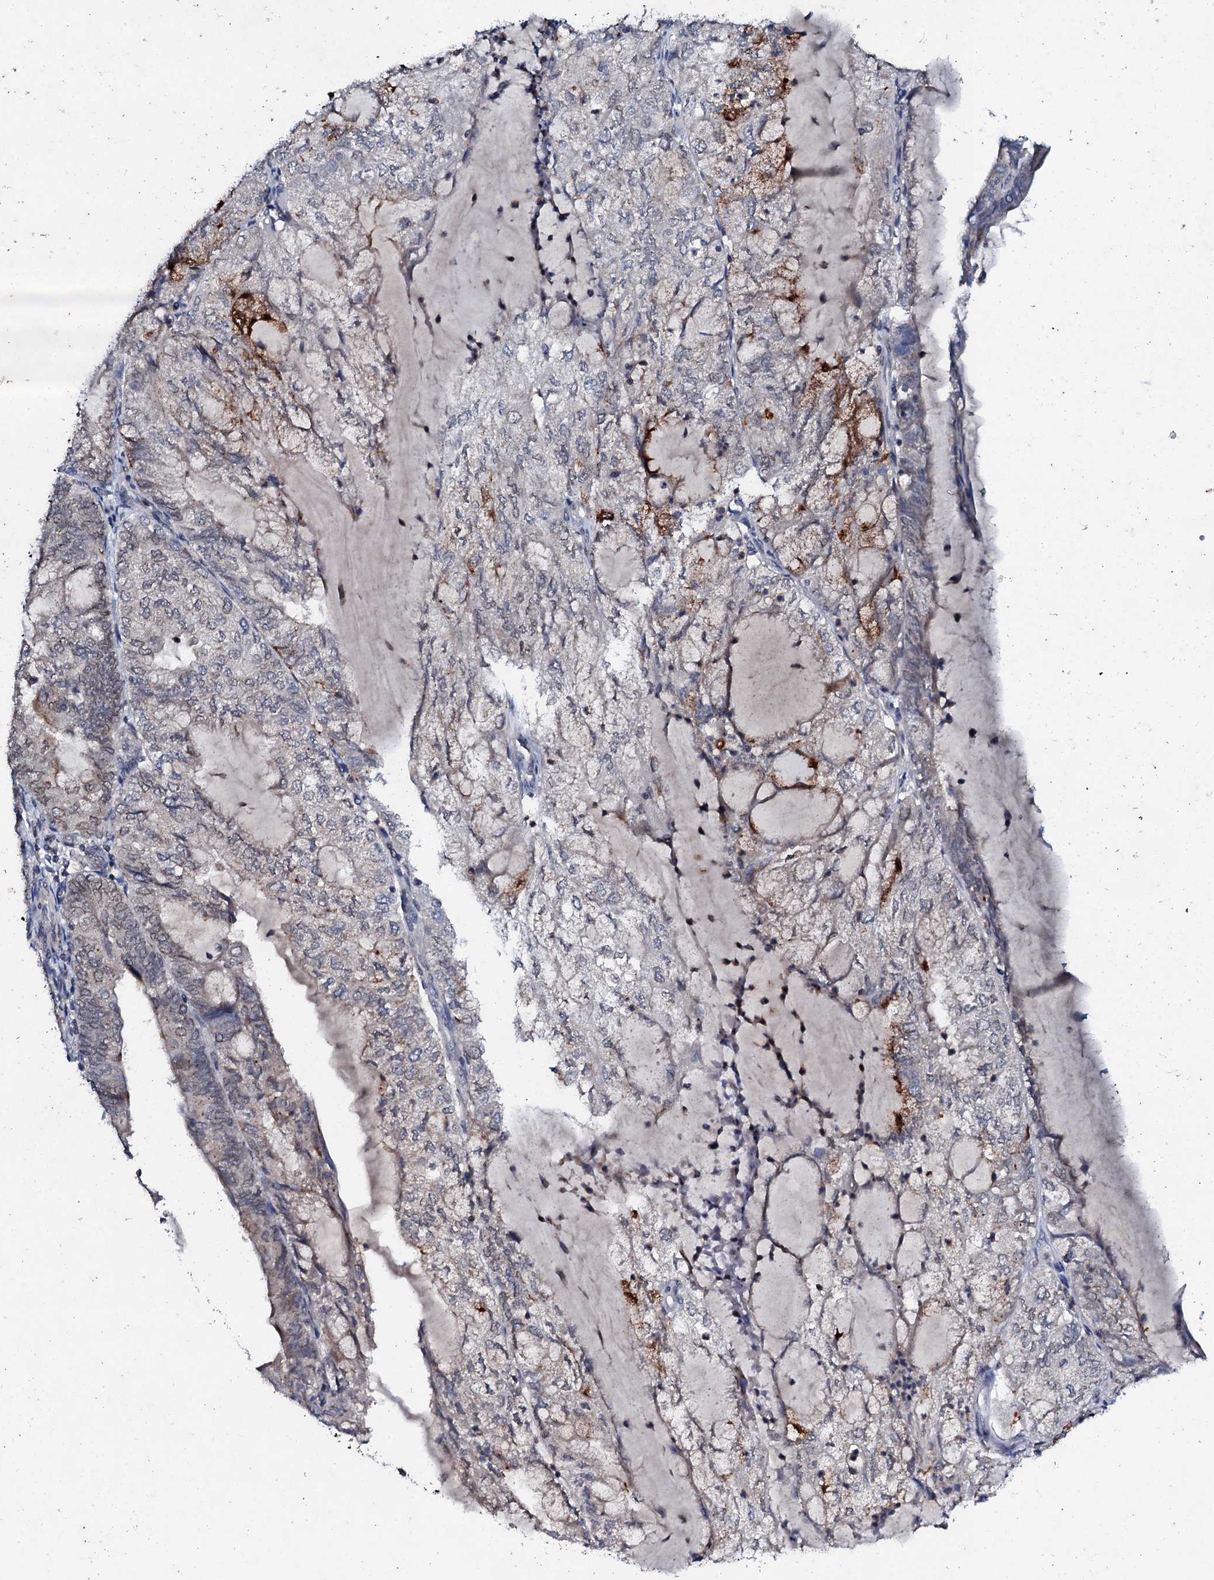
{"staining": {"intensity": "weak", "quantity": "<25%", "location": "cytoplasmic/membranous,nuclear"}, "tissue": "endometrial cancer", "cell_type": "Tumor cells", "image_type": "cancer", "snomed": [{"axis": "morphology", "description": "Adenocarcinoma, NOS"}, {"axis": "topography", "description": "Endometrium"}], "caption": "Tumor cells show no significant expression in adenocarcinoma (endometrial).", "gene": "SNTA1", "patient": {"sex": "female", "age": 81}}